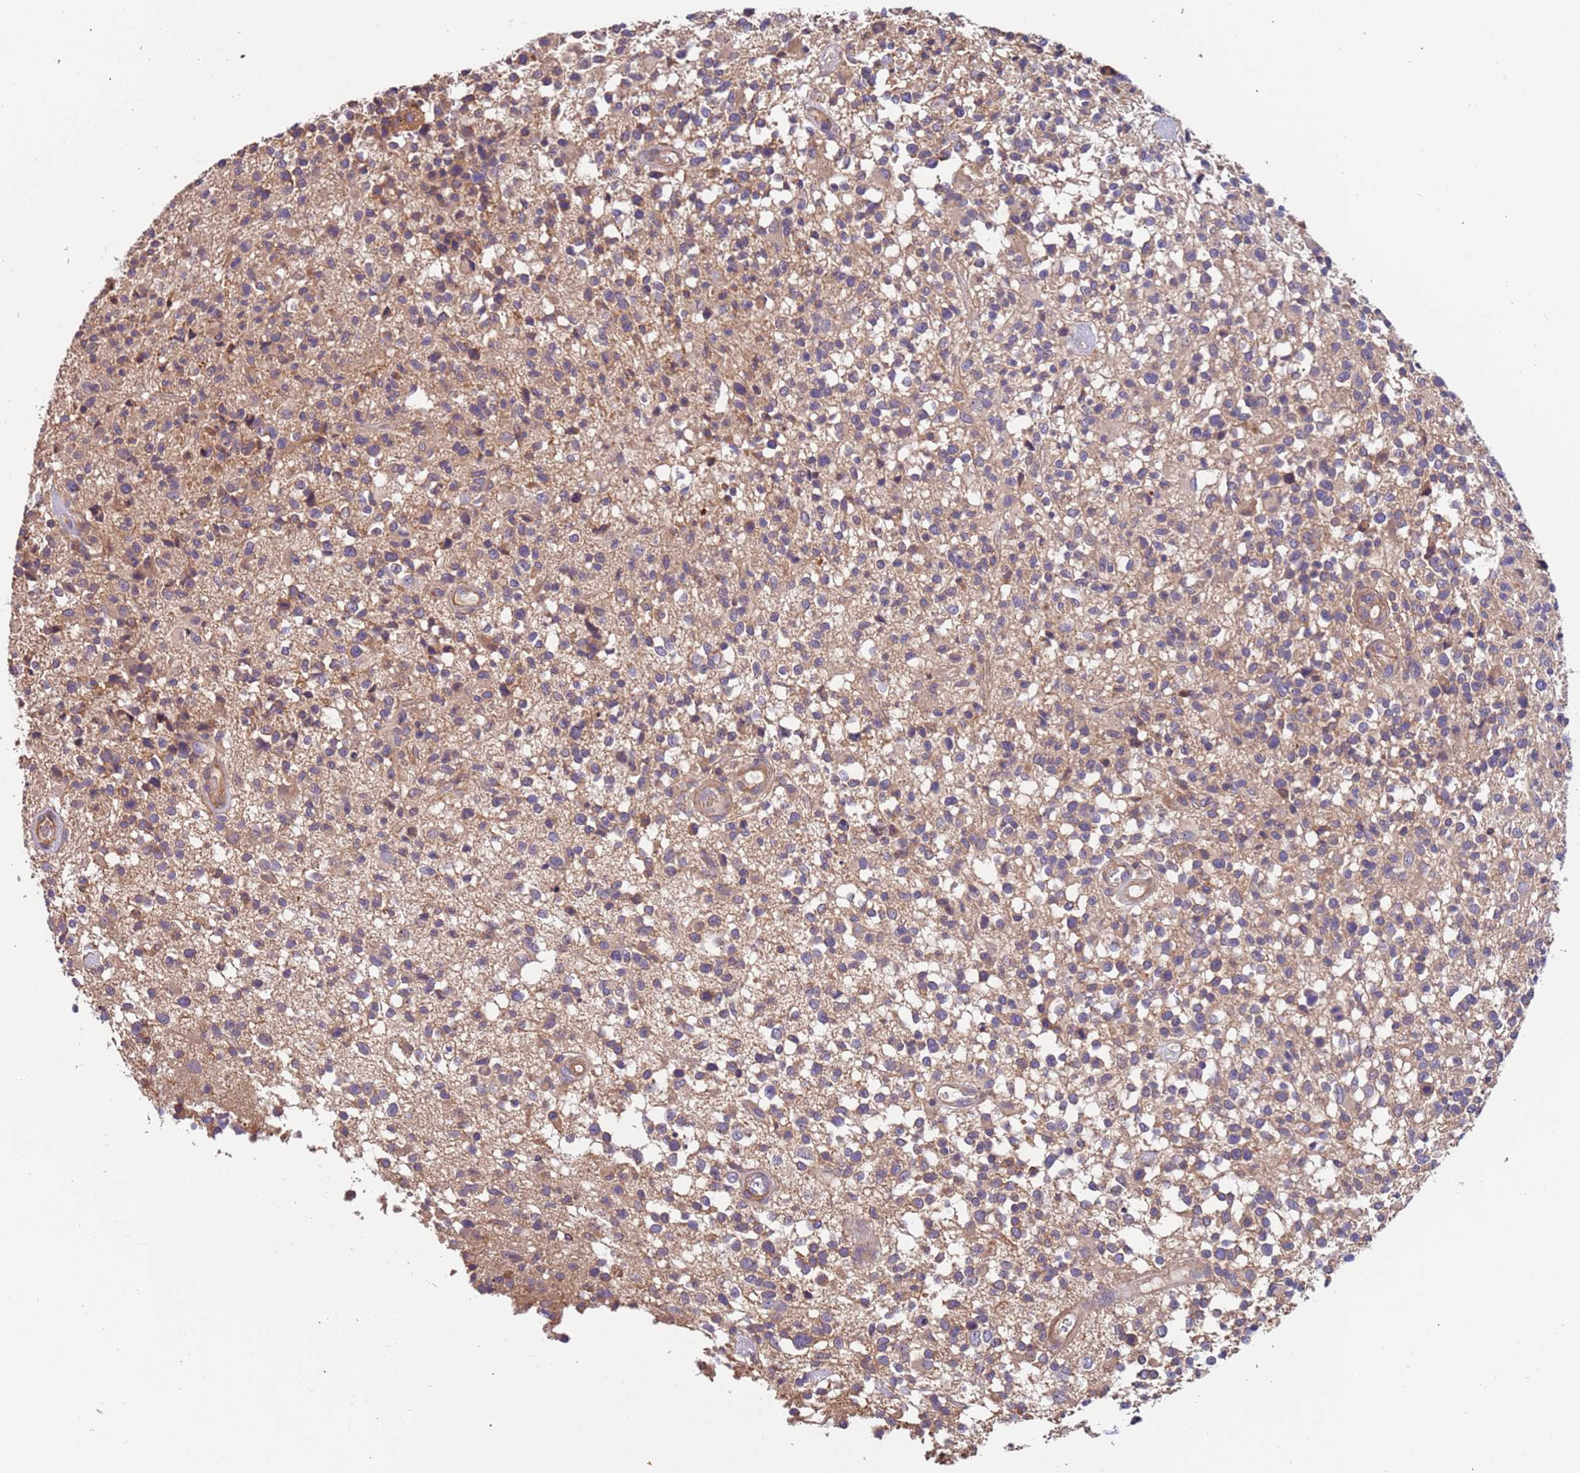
{"staining": {"intensity": "negative", "quantity": "none", "location": "none"}, "tissue": "glioma", "cell_type": "Tumor cells", "image_type": "cancer", "snomed": [{"axis": "morphology", "description": "Glioma, malignant, High grade"}, {"axis": "morphology", "description": "Glioblastoma, NOS"}, {"axis": "topography", "description": "Brain"}], "caption": "DAB immunohistochemical staining of human malignant glioma (high-grade) reveals no significant positivity in tumor cells.", "gene": "SYT4", "patient": {"sex": "male", "age": 60}}